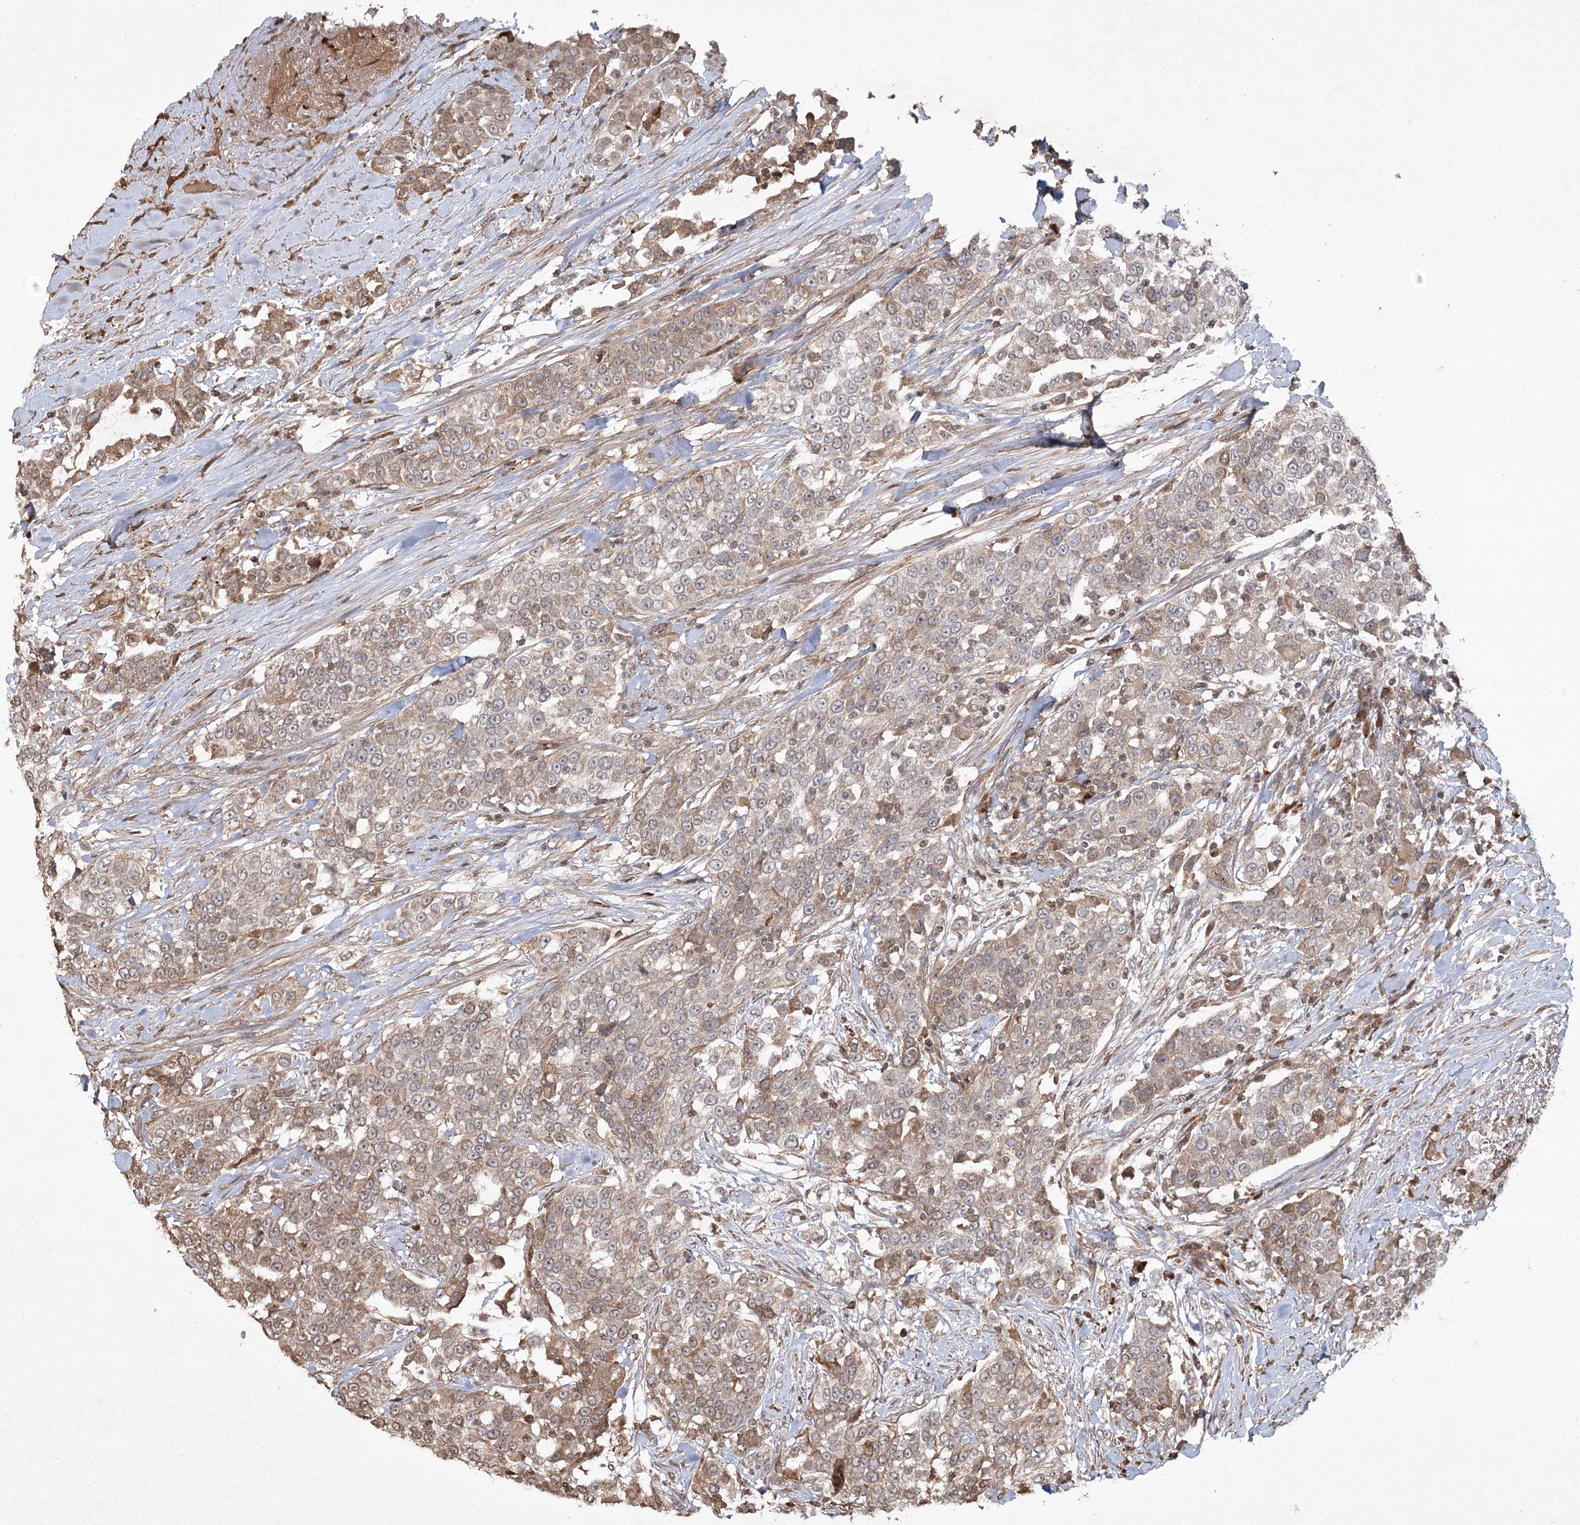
{"staining": {"intensity": "moderate", "quantity": "25%-75%", "location": "cytoplasmic/membranous"}, "tissue": "urothelial cancer", "cell_type": "Tumor cells", "image_type": "cancer", "snomed": [{"axis": "morphology", "description": "Urothelial carcinoma, High grade"}, {"axis": "topography", "description": "Urinary bladder"}], "caption": "Immunohistochemical staining of urothelial cancer reveals moderate cytoplasmic/membranous protein staining in about 25%-75% of tumor cells. (Brightfield microscopy of DAB IHC at high magnification).", "gene": "CYP2B6", "patient": {"sex": "female", "age": 80}}